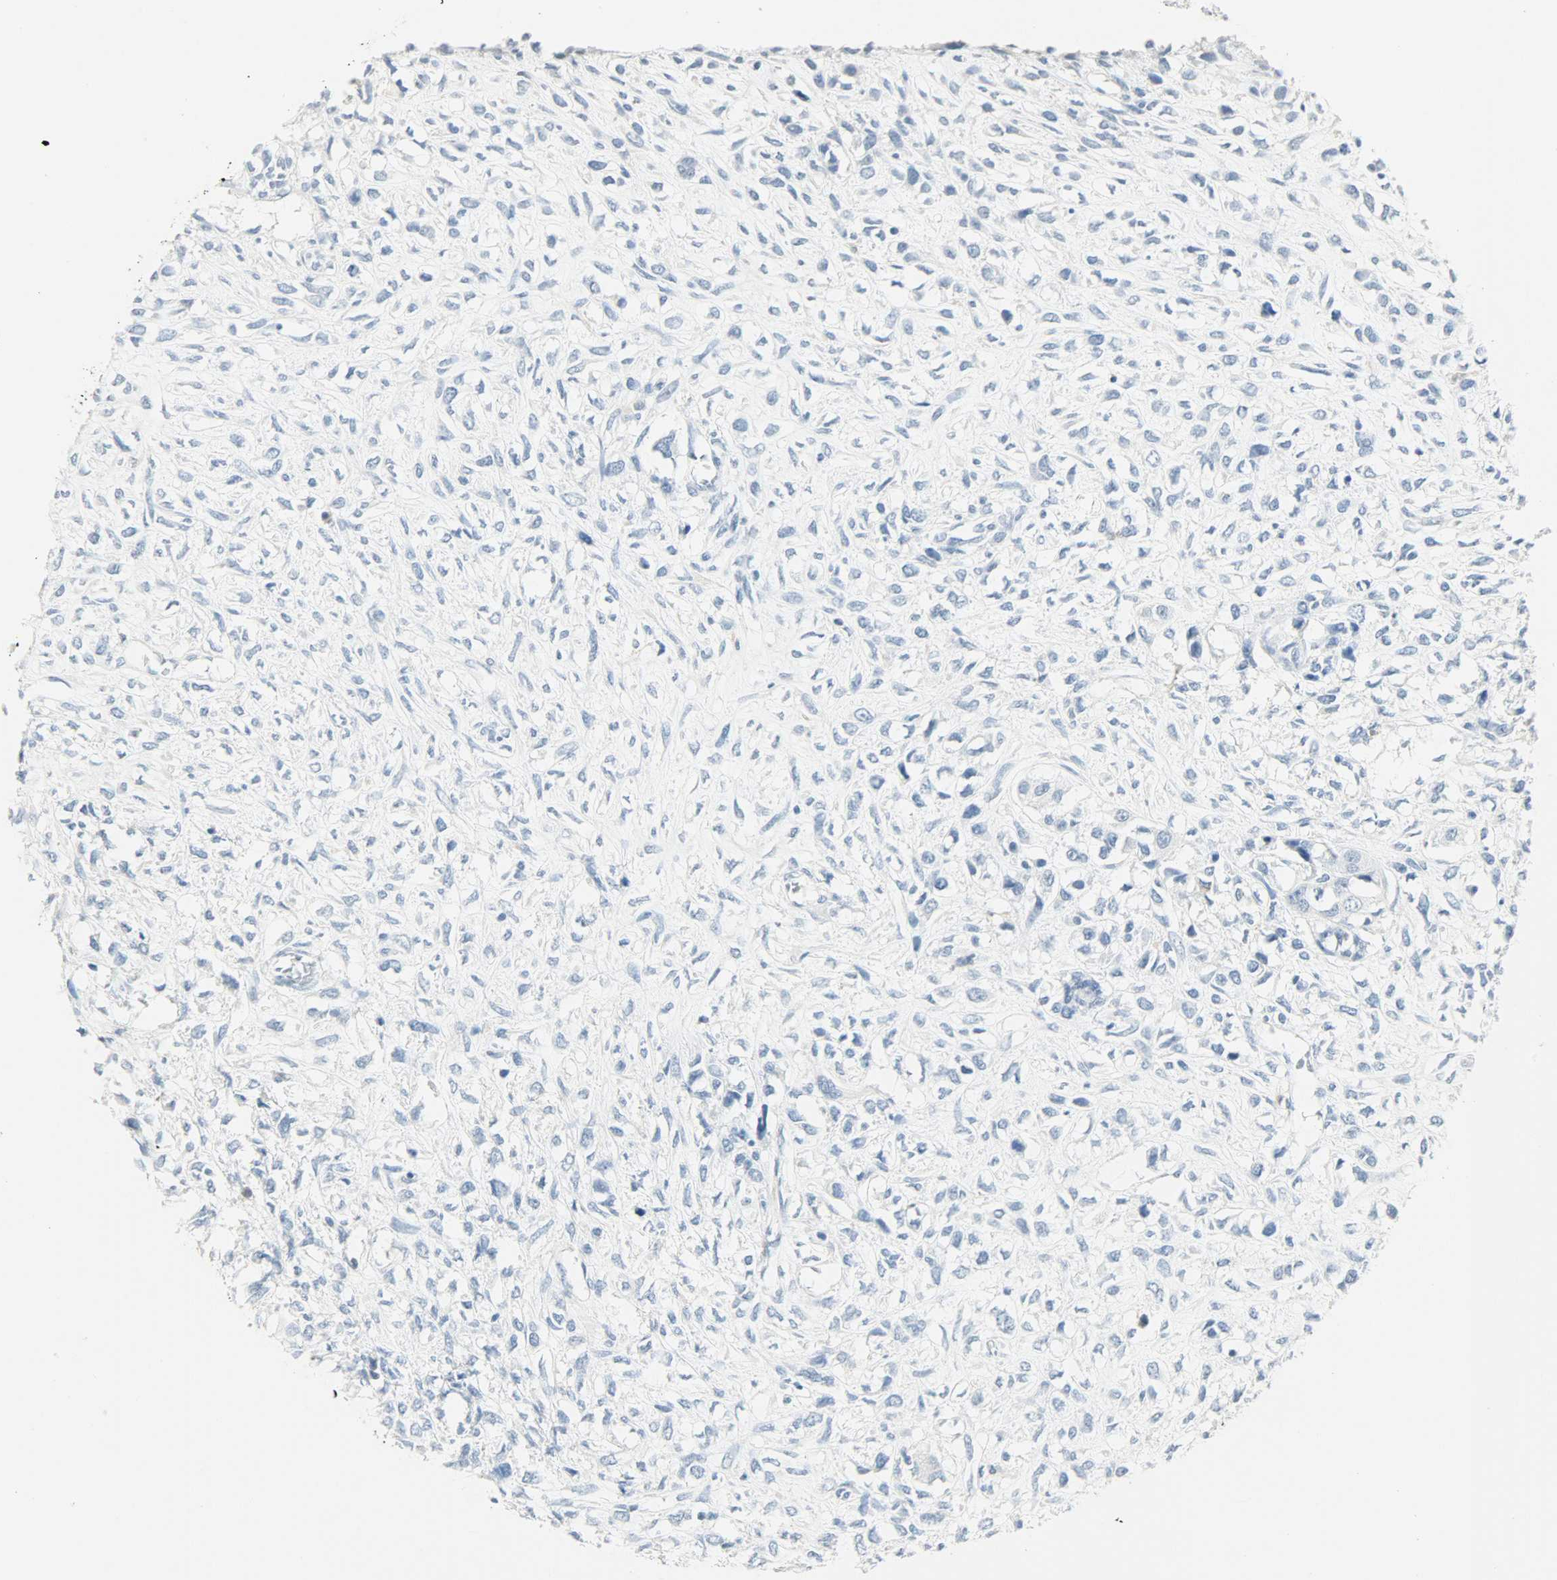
{"staining": {"intensity": "negative", "quantity": "none", "location": "none"}, "tissue": "head and neck cancer", "cell_type": "Tumor cells", "image_type": "cancer", "snomed": [{"axis": "morphology", "description": "Necrosis, NOS"}, {"axis": "morphology", "description": "Neoplasm, malignant, NOS"}, {"axis": "topography", "description": "Salivary gland"}, {"axis": "topography", "description": "Head-Neck"}], "caption": "This is an IHC image of human head and neck cancer (malignant neoplasm). There is no expression in tumor cells.", "gene": "PTPN6", "patient": {"sex": "male", "age": 43}}